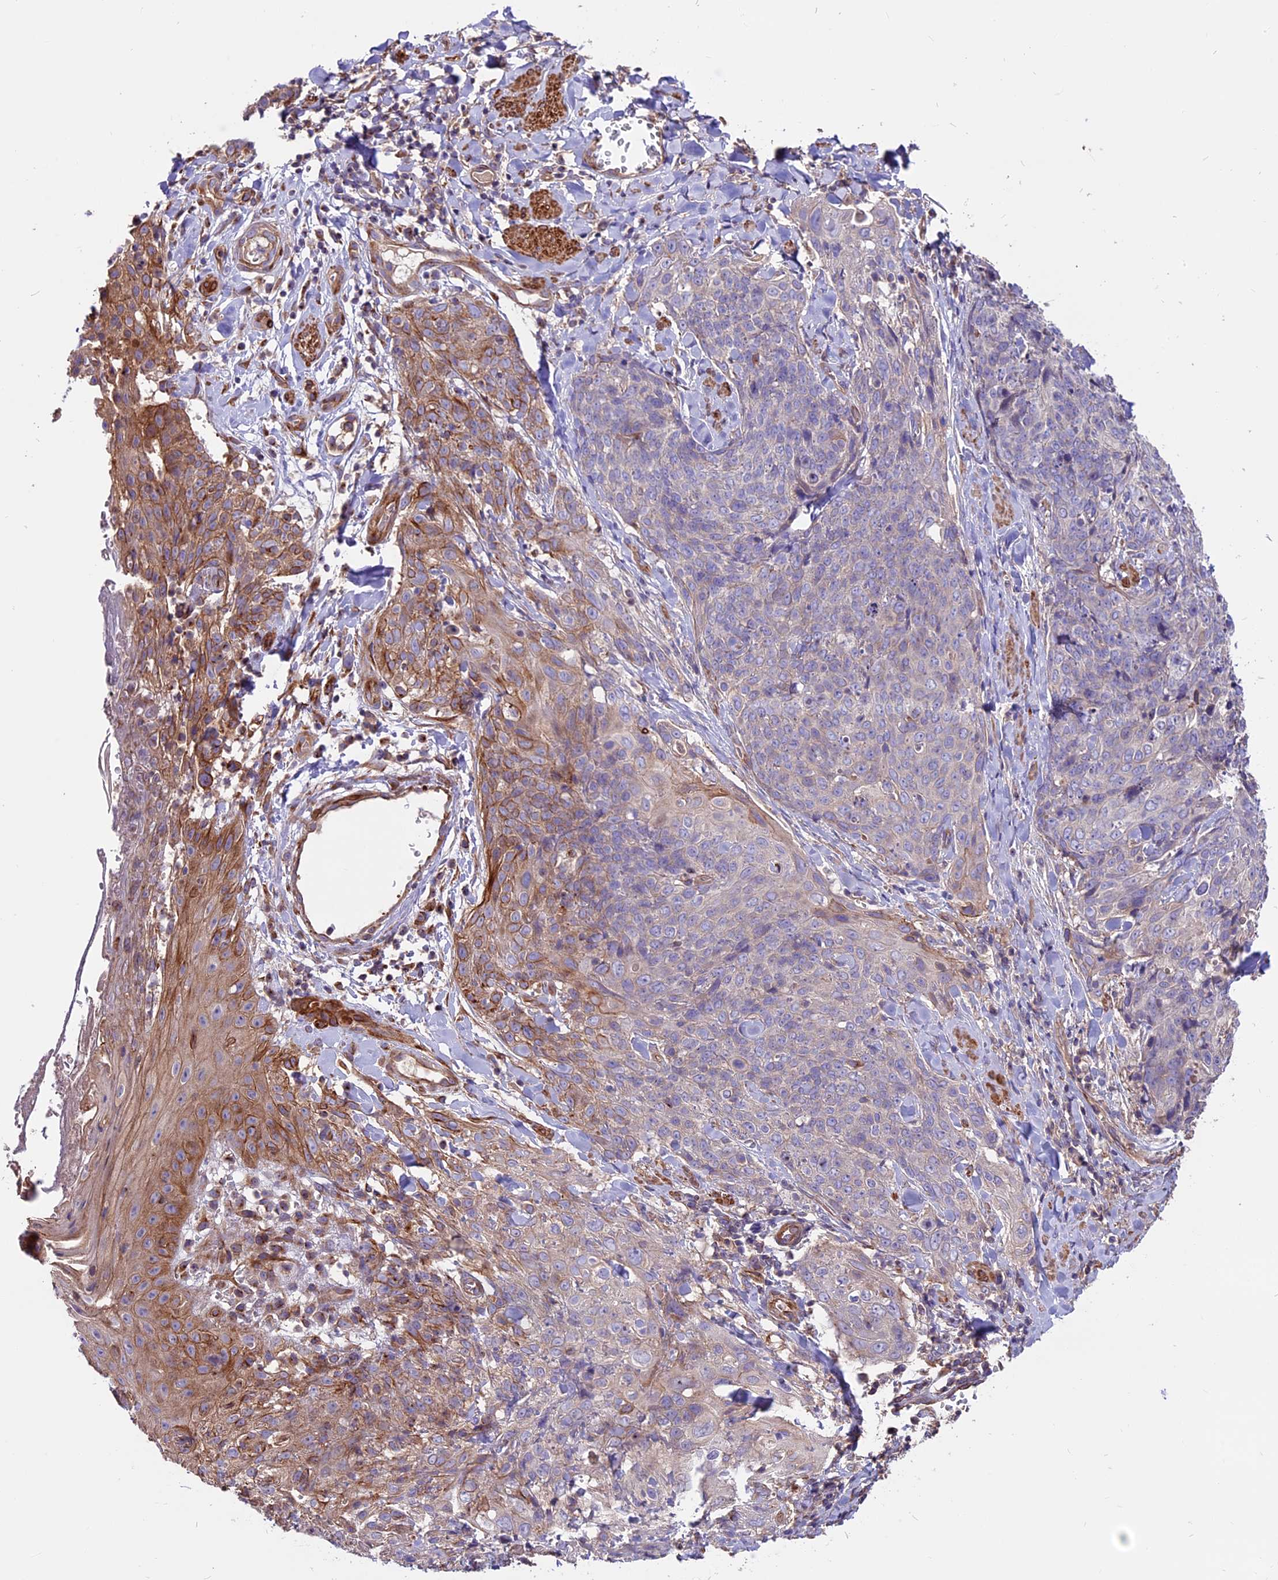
{"staining": {"intensity": "moderate", "quantity": "<25%", "location": "cytoplasmic/membranous"}, "tissue": "skin cancer", "cell_type": "Tumor cells", "image_type": "cancer", "snomed": [{"axis": "morphology", "description": "Squamous cell carcinoma, NOS"}, {"axis": "topography", "description": "Skin"}, {"axis": "topography", "description": "Vulva"}], "caption": "DAB (3,3'-diaminobenzidine) immunohistochemical staining of squamous cell carcinoma (skin) shows moderate cytoplasmic/membranous protein positivity in approximately <25% of tumor cells.", "gene": "ANO3", "patient": {"sex": "female", "age": 85}}